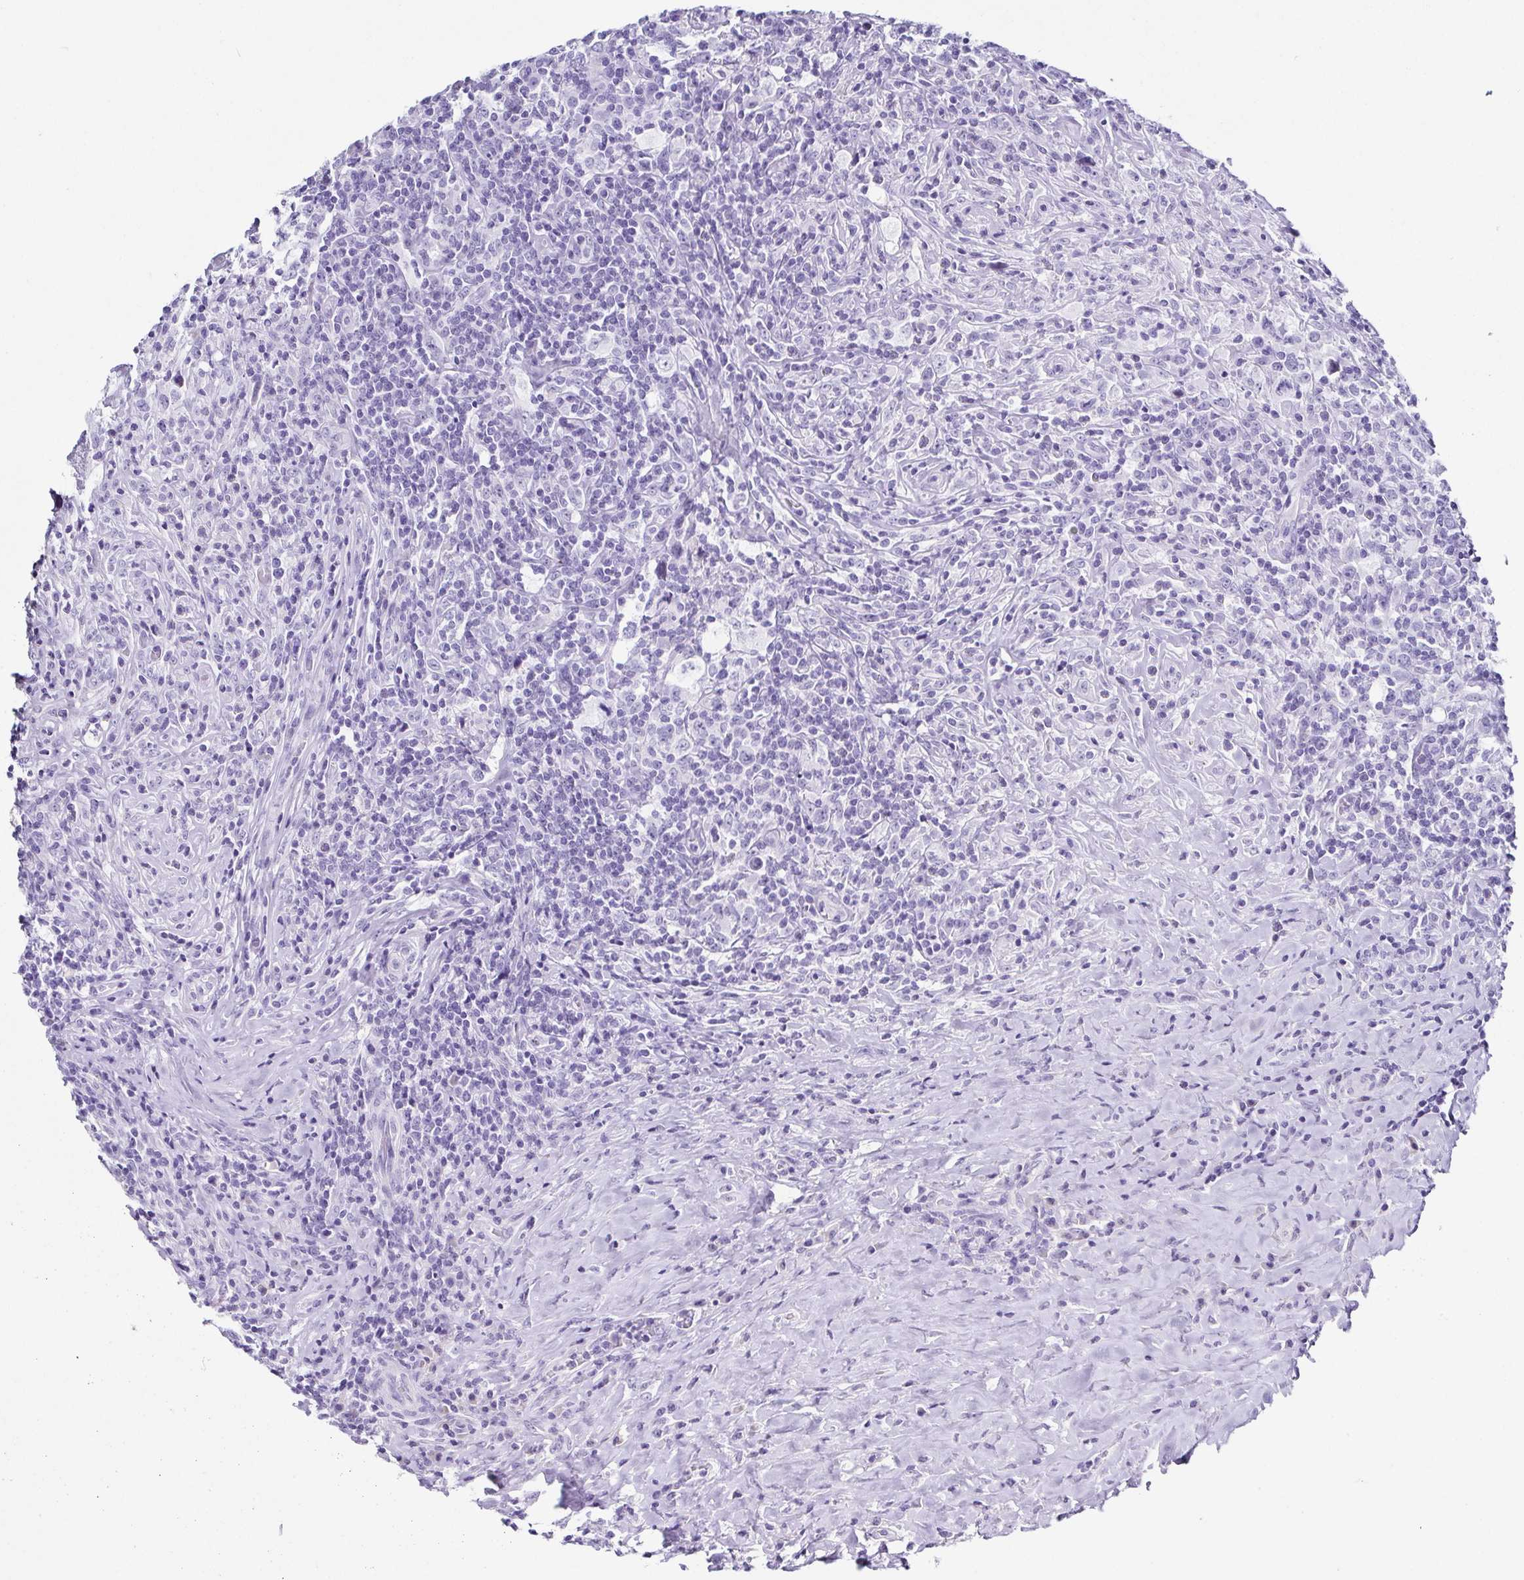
{"staining": {"intensity": "negative", "quantity": "none", "location": "none"}, "tissue": "lymphoma", "cell_type": "Tumor cells", "image_type": "cancer", "snomed": [{"axis": "morphology", "description": "Hodgkin's disease, NOS"}, {"axis": "topography", "description": "Lymph node"}], "caption": "A high-resolution histopathology image shows immunohistochemistry staining of Hodgkin's disease, which displays no significant expression in tumor cells.", "gene": "TNNT2", "patient": {"sex": "female", "age": 18}}